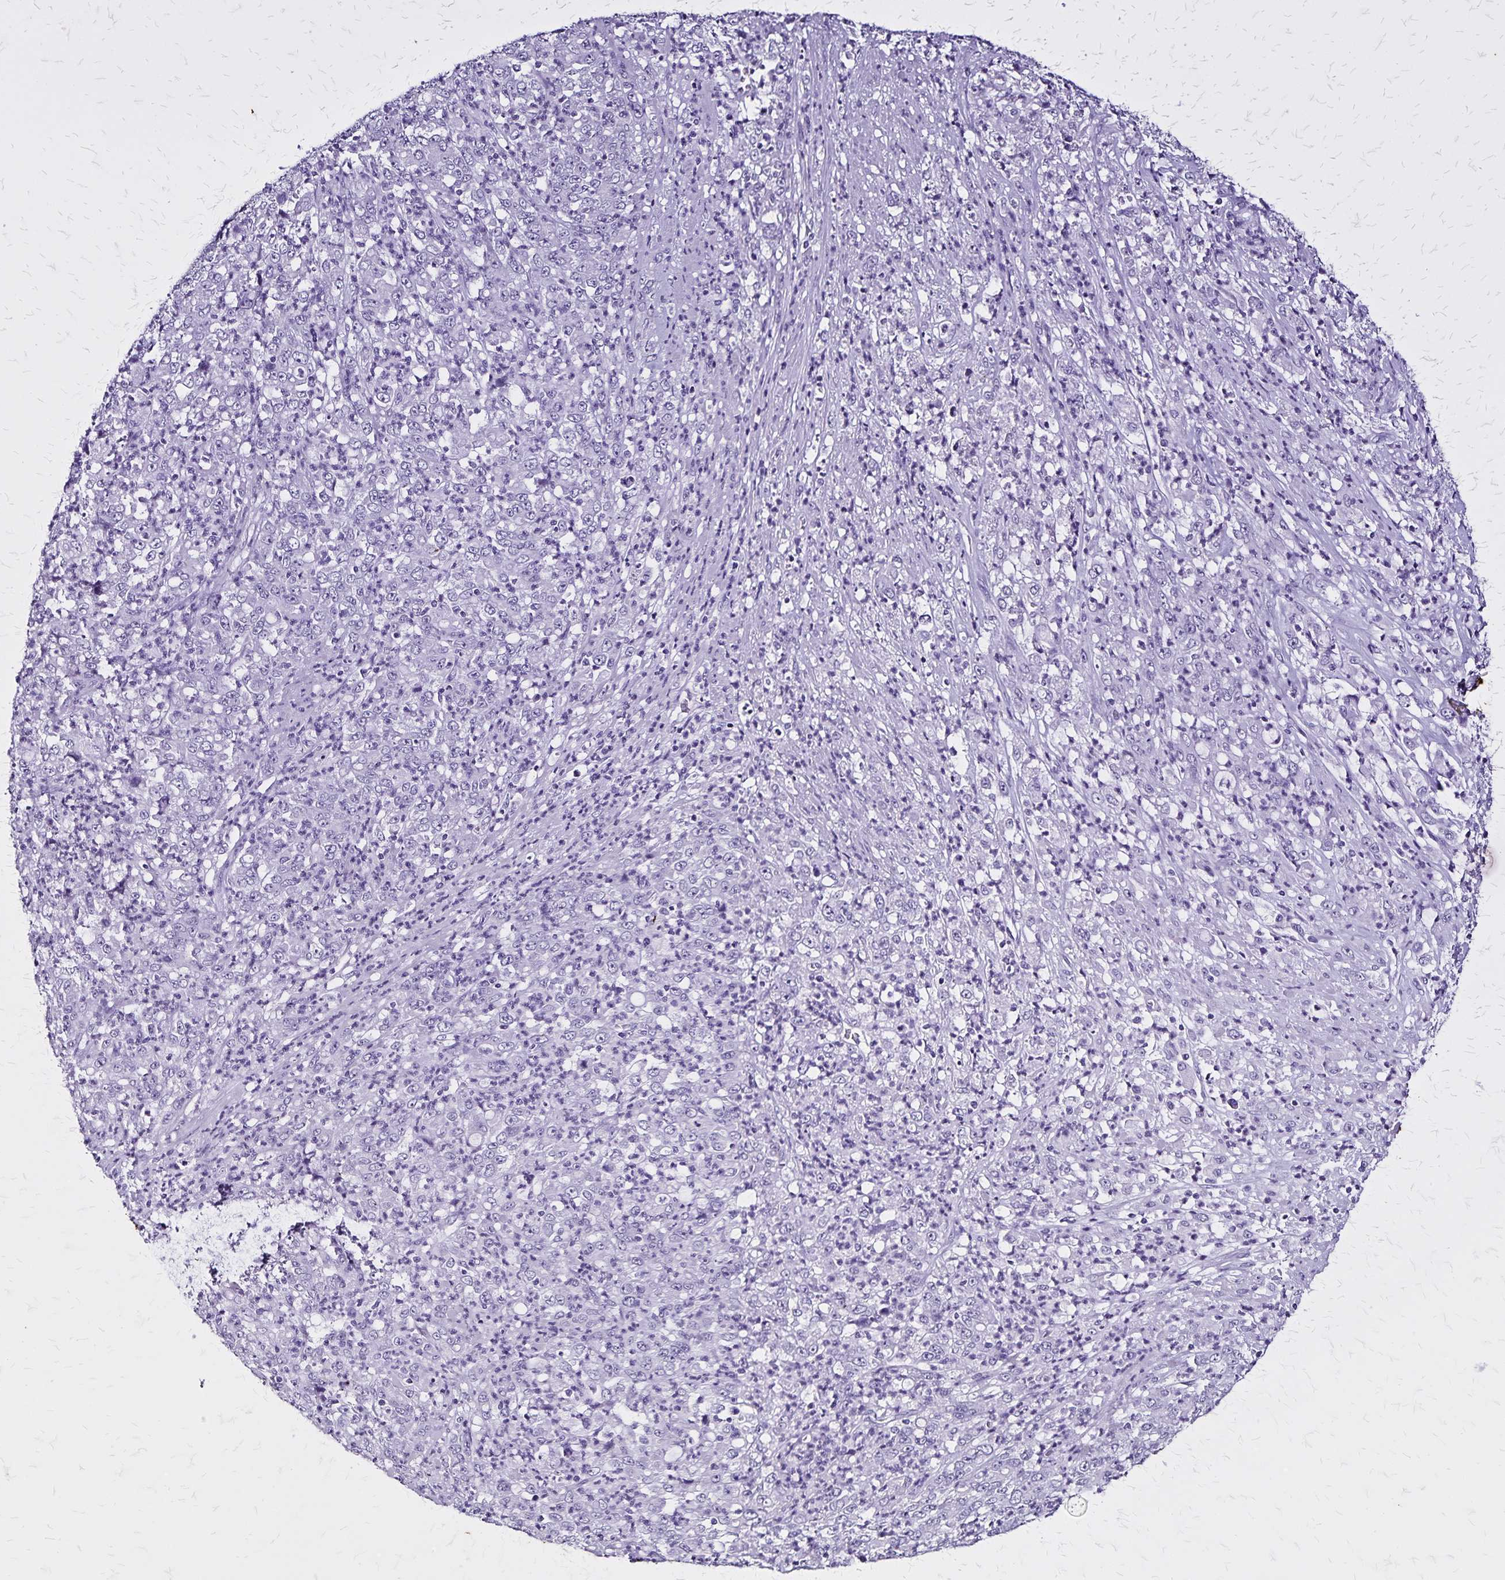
{"staining": {"intensity": "negative", "quantity": "none", "location": "none"}, "tissue": "stomach cancer", "cell_type": "Tumor cells", "image_type": "cancer", "snomed": [{"axis": "morphology", "description": "Adenocarcinoma, NOS"}, {"axis": "topography", "description": "Stomach, lower"}], "caption": "Tumor cells are negative for brown protein staining in adenocarcinoma (stomach).", "gene": "KRT2", "patient": {"sex": "female", "age": 71}}